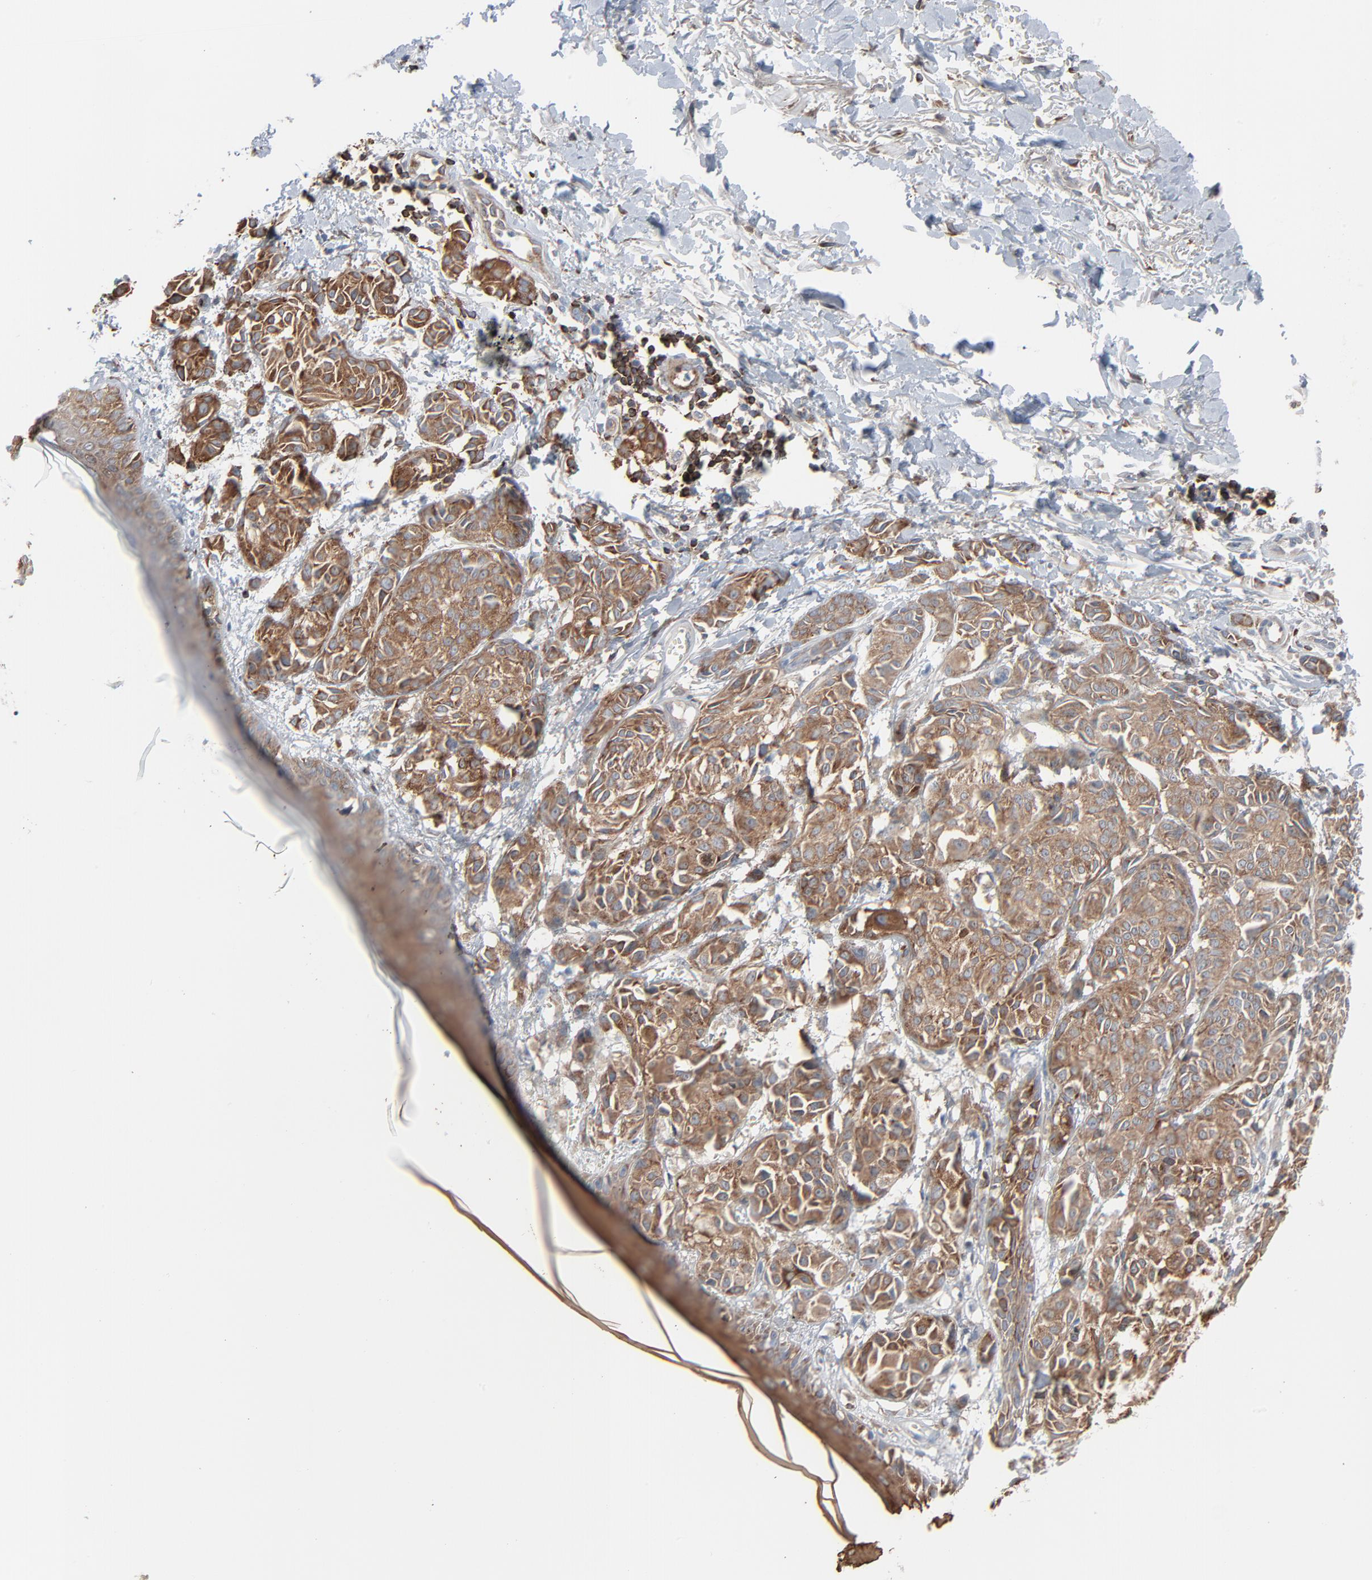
{"staining": {"intensity": "strong", "quantity": ">75%", "location": "cytoplasmic/membranous"}, "tissue": "melanoma", "cell_type": "Tumor cells", "image_type": "cancer", "snomed": [{"axis": "morphology", "description": "Malignant melanoma, NOS"}, {"axis": "topography", "description": "Skin"}], "caption": "Protein expression analysis of human malignant melanoma reveals strong cytoplasmic/membranous positivity in approximately >75% of tumor cells.", "gene": "OPTN", "patient": {"sex": "male", "age": 76}}